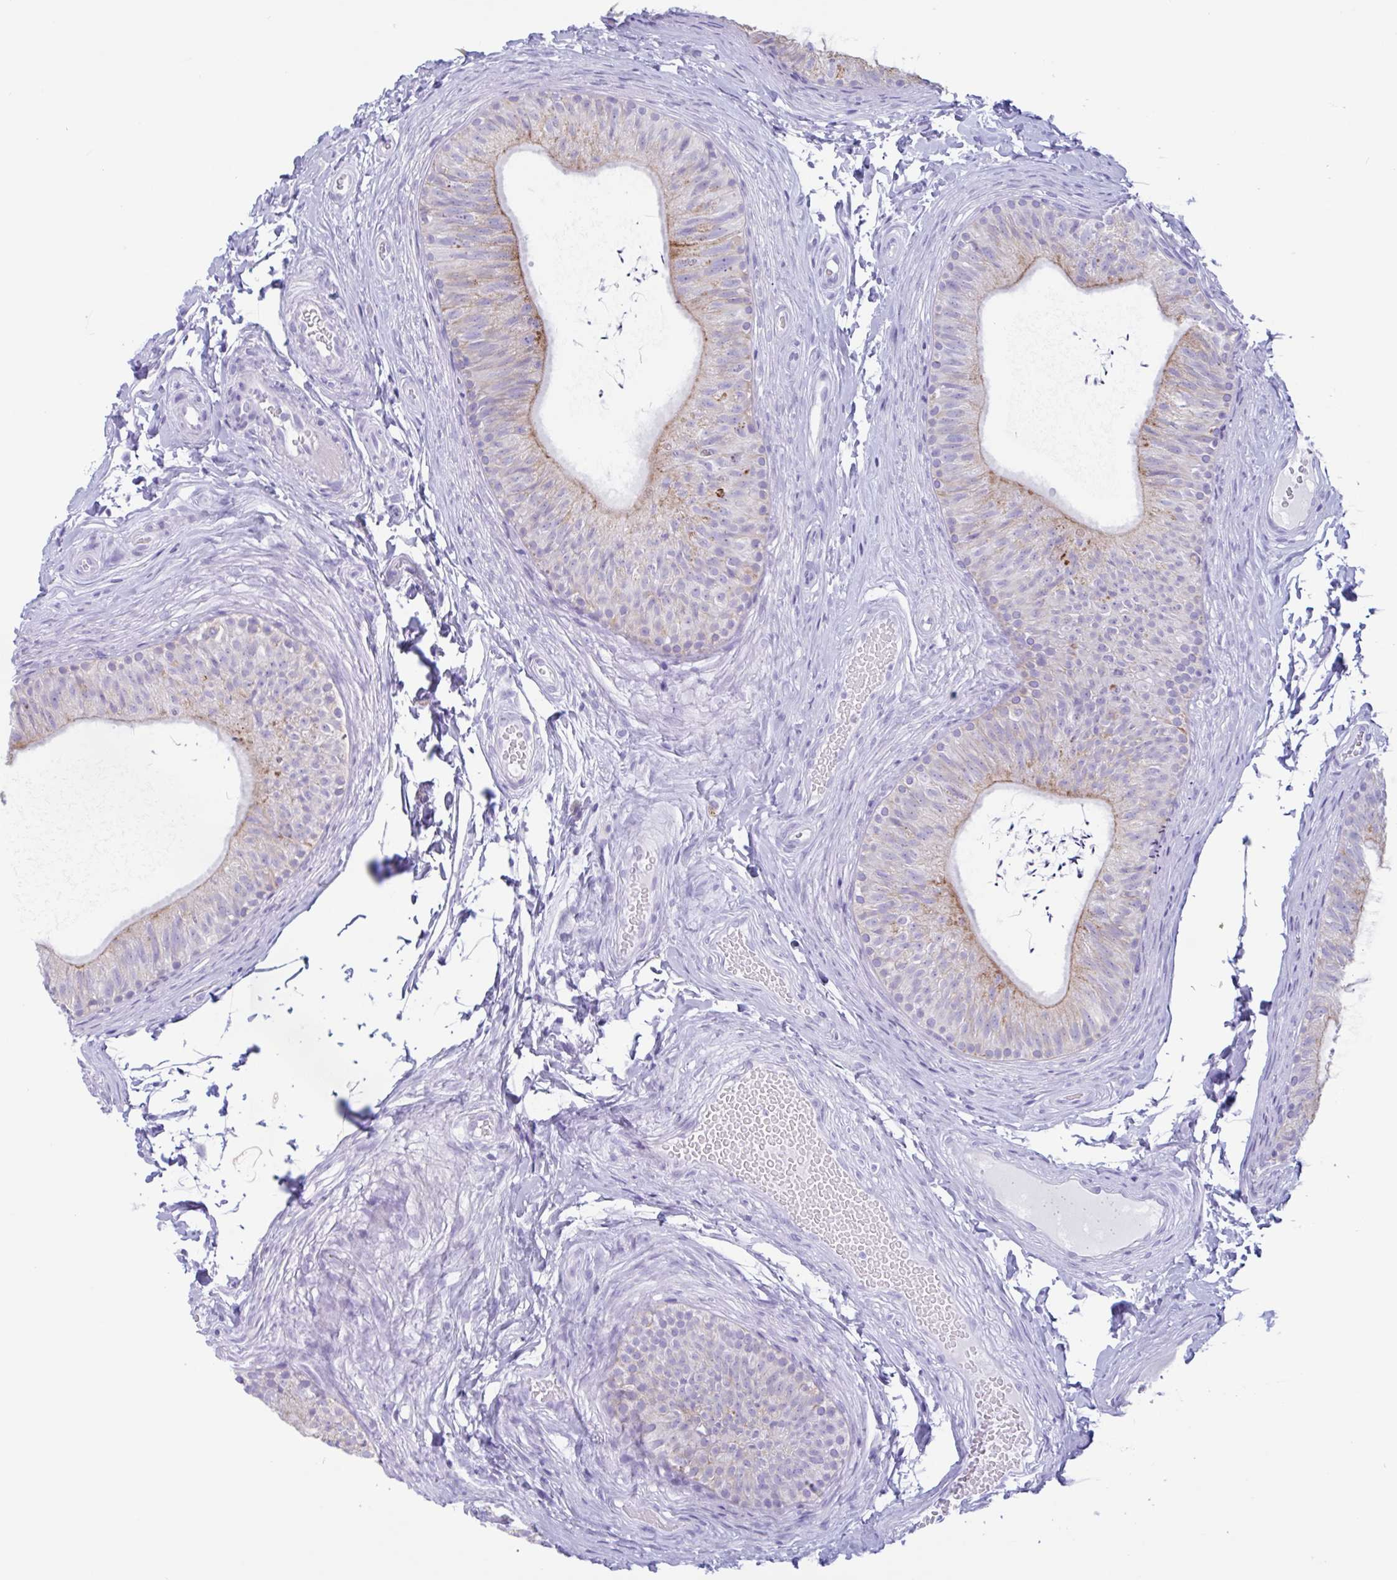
{"staining": {"intensity": "moderate", "quantity": "<25%", "location": "cytoplasmic/membranous"}, "tissue": "epididymis", "cell_type": "Glandular cells", "image_type": "normal", "snomed": [{"axis": "morphology", "description": "Normal tissue, NOS"}, {"axis": "topography", "description": "Epididymis, spermatic cord, NOS"}, {"axis": "topography", "description": "Epididymis"}, {"axis": "topography", "description": "Peripheral nerve tissue"}], "caption": "Protein analysis of normal epididymis exhibits moderate cytoplasmic/membranous expression in approximately <25% of glandular cells. (Stains: DAB in brown, nuclei in blue, Microscopy: brightfield microscopy at high magnification).", "gene": "DTWD2", "patient": {"sex": "male", "age": 29}}